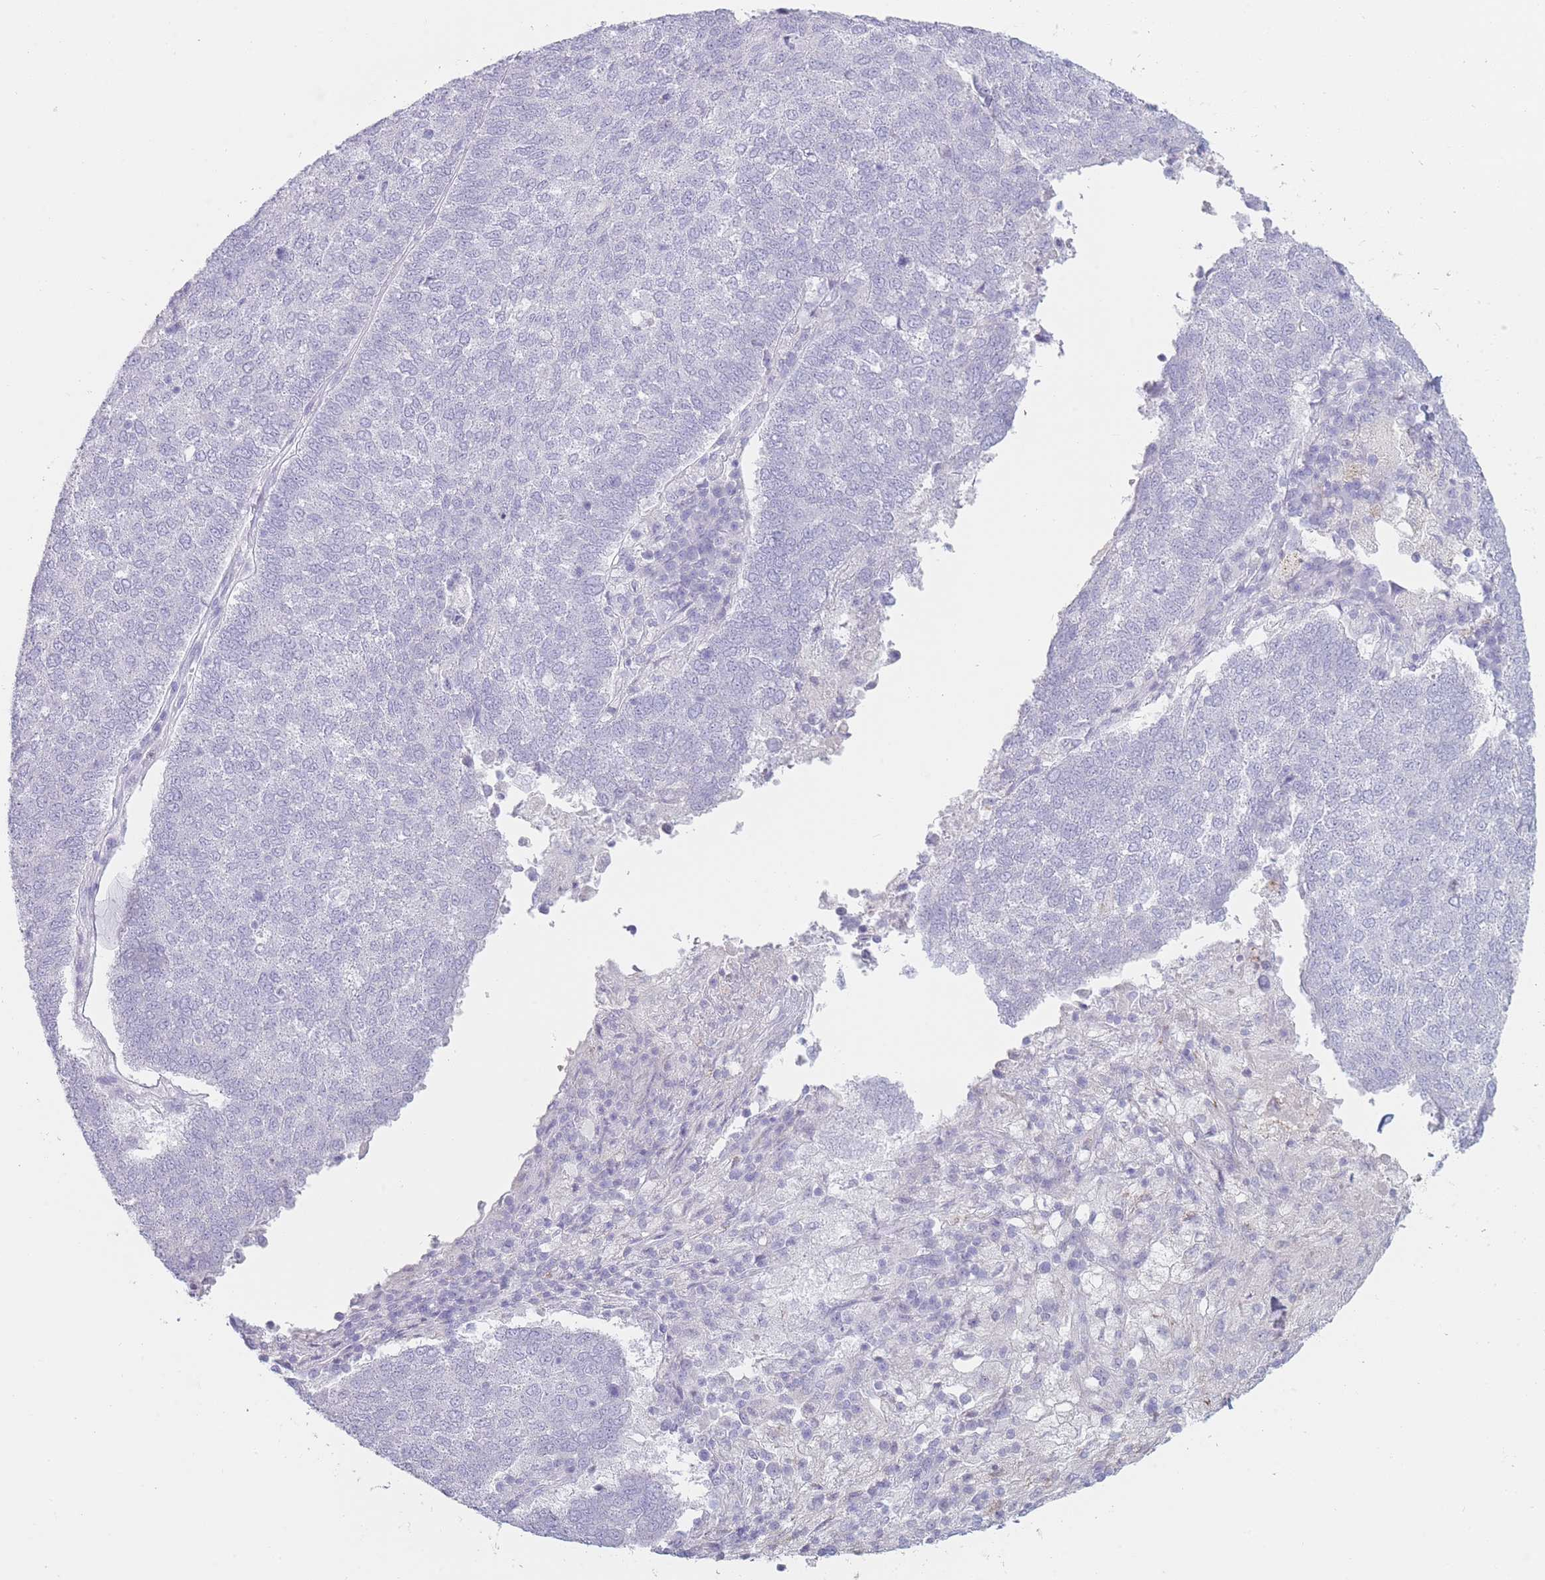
{"staining": {"intensity": "negative", "quantity": "none", "location": "none"}, "tissue": "lung cancer", "cell_type": "Tumor cells", "image_type": "cancer", "snomed": [{"axis": "morphology", "description": "Squamous cell carcinoma, NOS"}, {"axis": "topography", "description": "Lung"}], "caption": "Lung cancer was stained to show a protein in brown. There is no significant positivity in tumor cells.", "gene": "GPR12", "patient": {"sex": "male", "age": 73}}